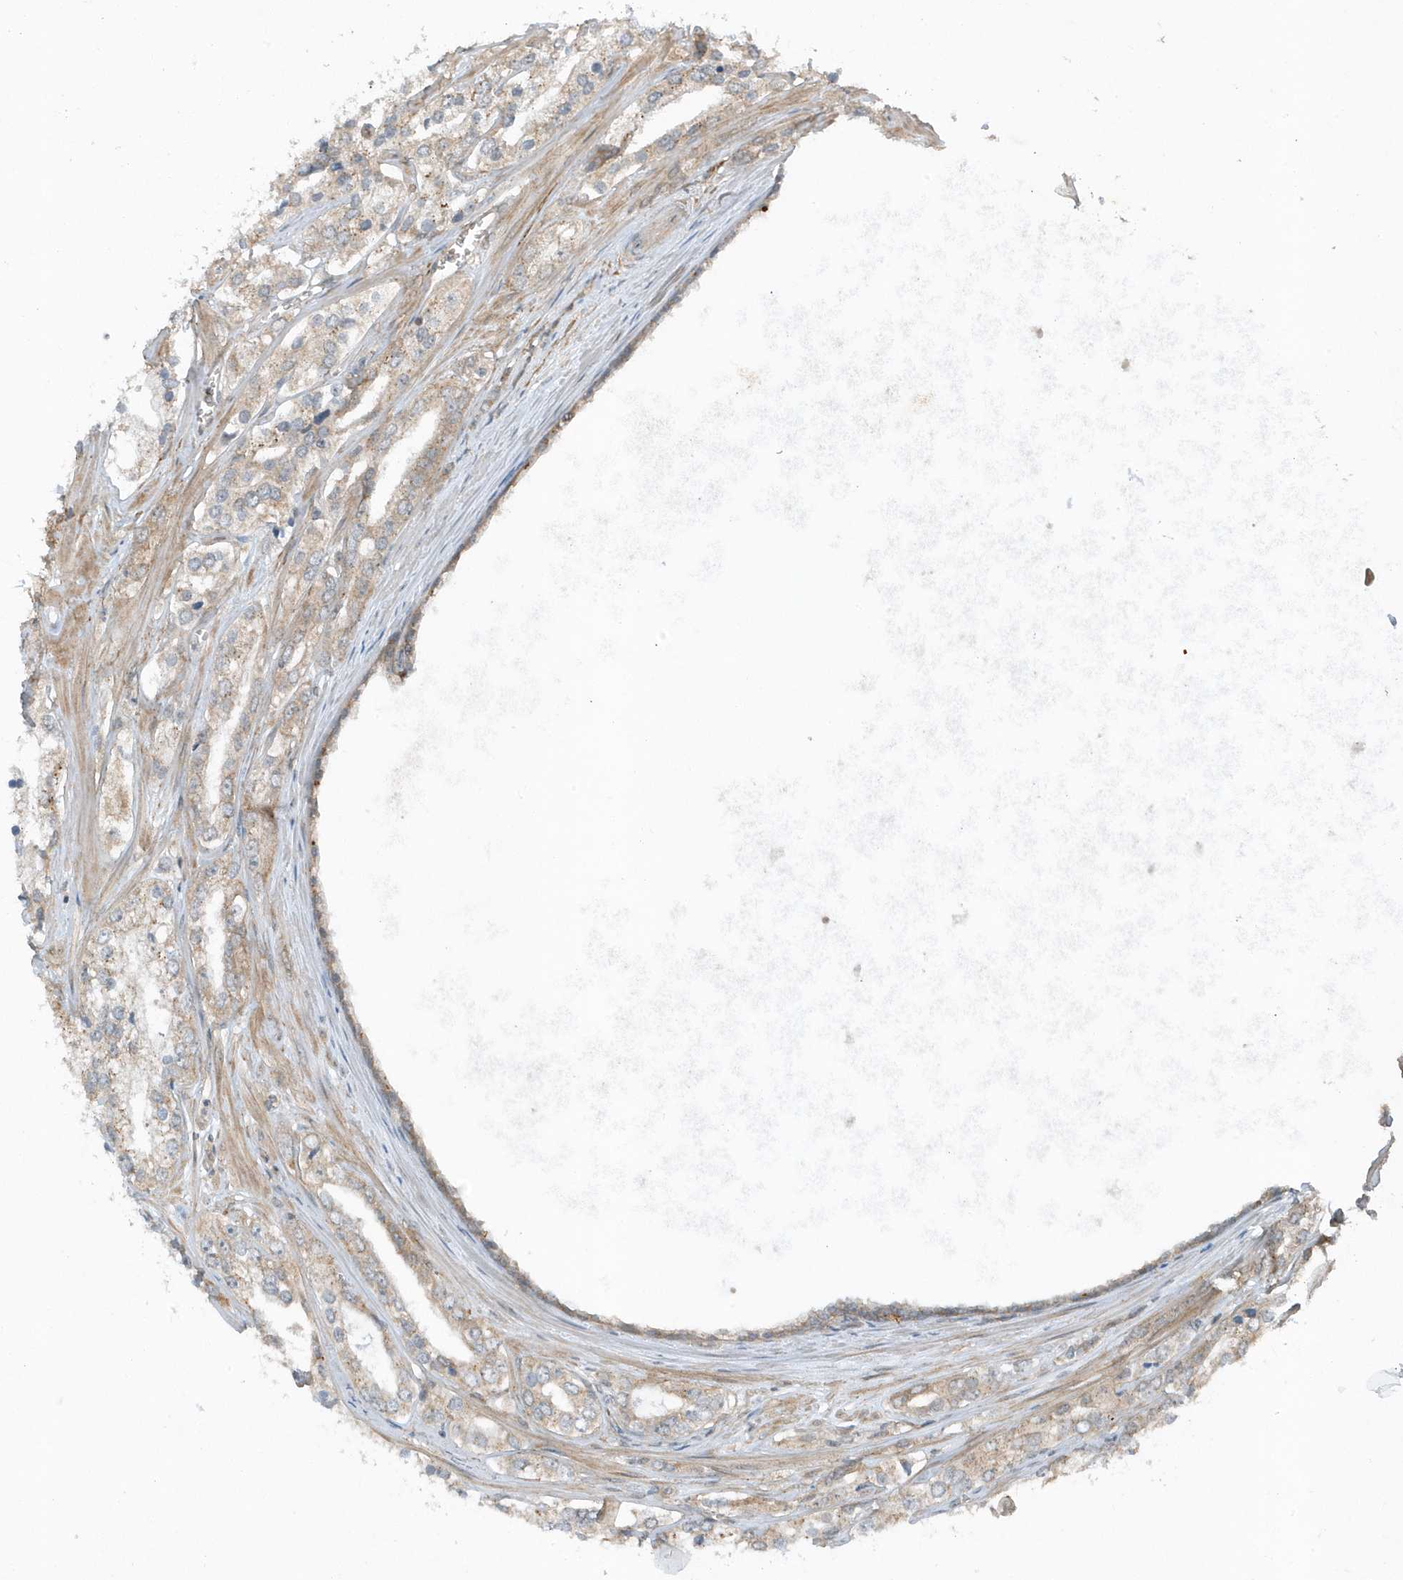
{"staining": {"intensity": "weak", "quantity": "<25%", "location": "cytoplasmic/membranous"}, "tissue": "prostate cancer", "cell_type": "Tumor cells", "image_type": "cancer", "snomed": [{"axis": "morphology", "description": "Adenocarcinoma, High grade"}, {"axis": "topography", "description": "Prostate"}], "caption": "DAB (3,3'-diaminobenzidine) immunohistochemical staining of human high-grade adenocarcinoma (prostate) demonstrates no significant positivity in tumor cells.", "gene": "PARD3B", "patient": {"sex": "male", "age": 66}}